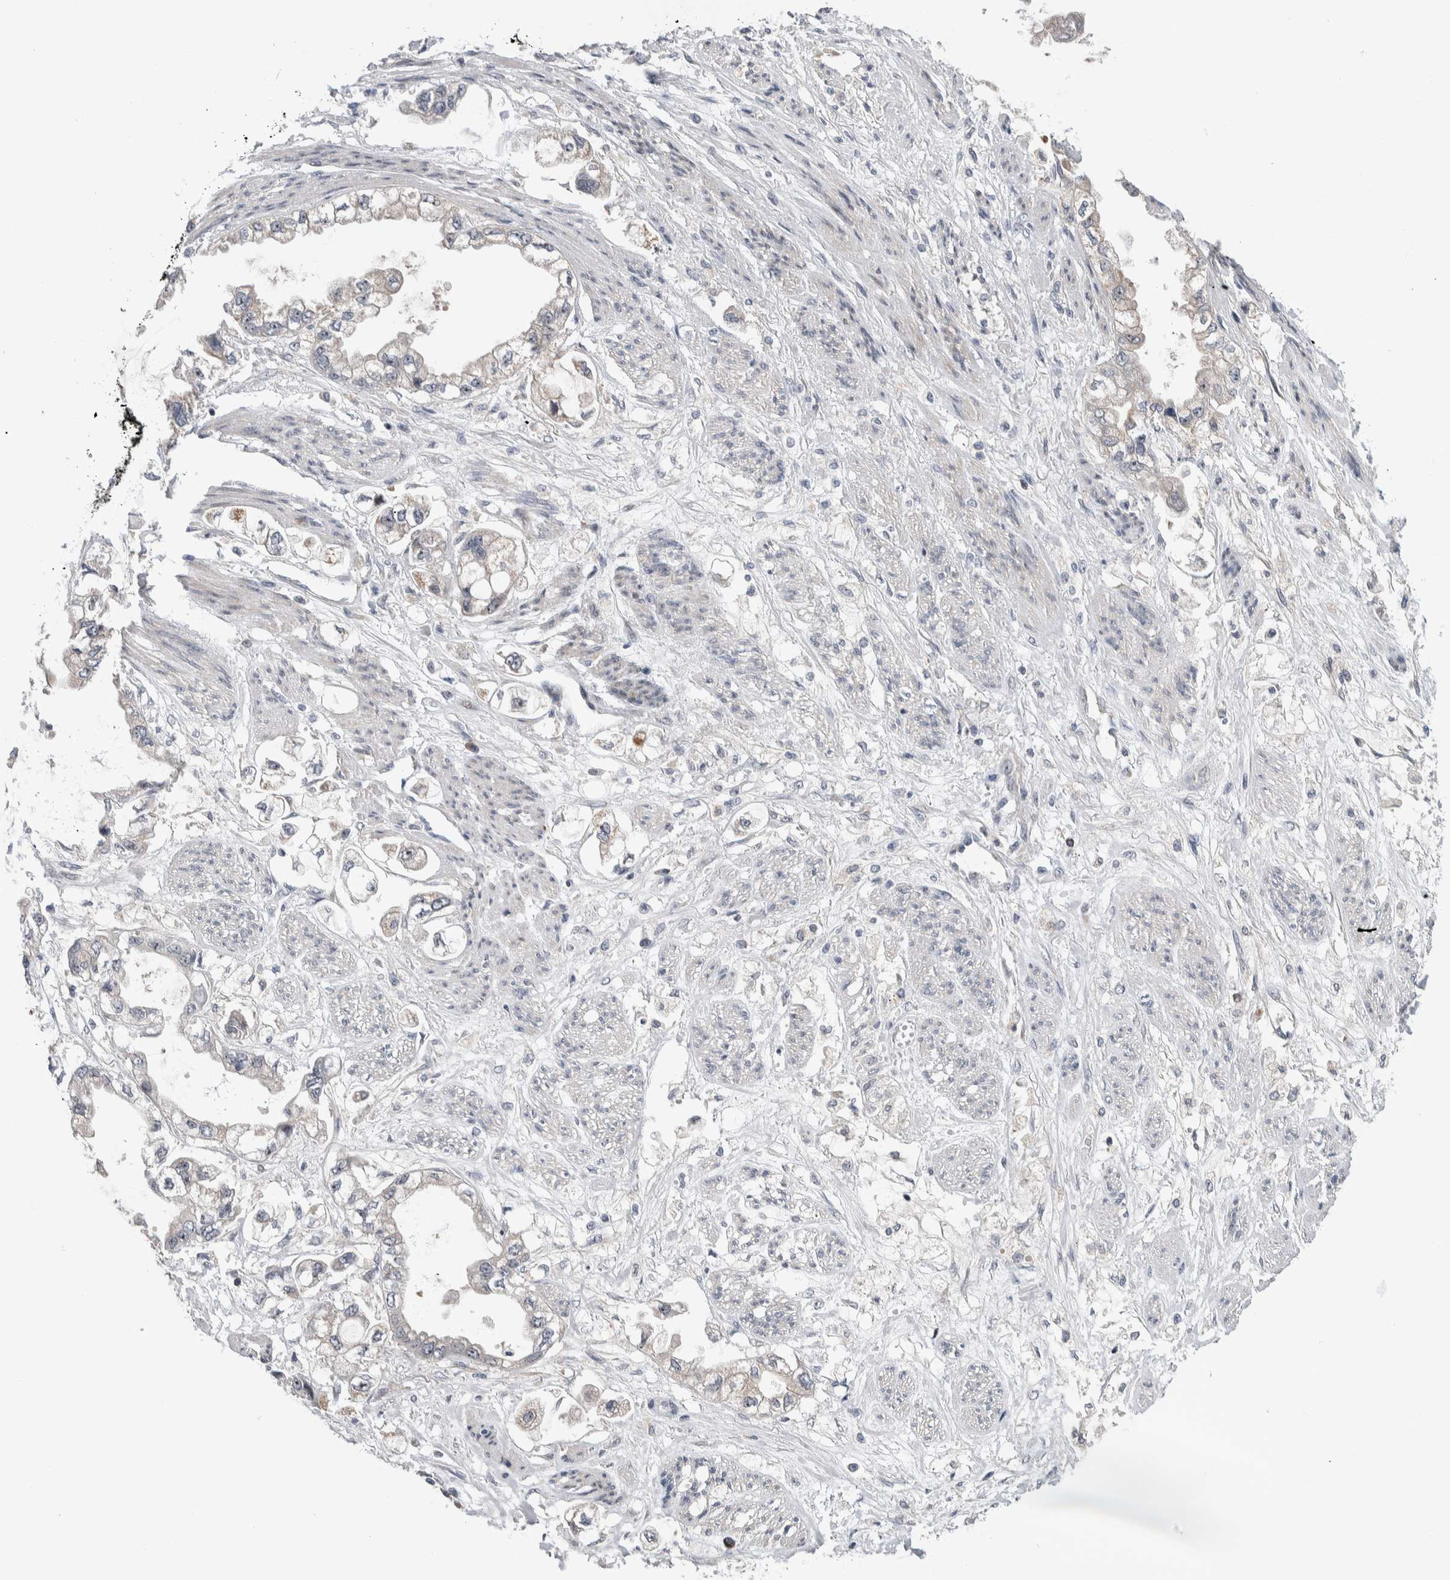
{"staining": {"intensity": "moderate", "quantity": "<25%", "location": "nuclear"}, "tissue": "stomach cancer", "cell_type": "Tumor cells", "image_type": "cancer", "snomed": [{"axis": "morphology", "description": "Adenocarcinoma, NOS"}, {"axis": "topography", "description": "Stomach"}], "caption": "Stomach cancer (adenocarcinoma) was stained to show a protein in brown. There is low levels of moderate nuclear expression in approximately <25% of tumor cells.", "gene": "PRRG4", "patient": {"sex": "male", "age": 62}}